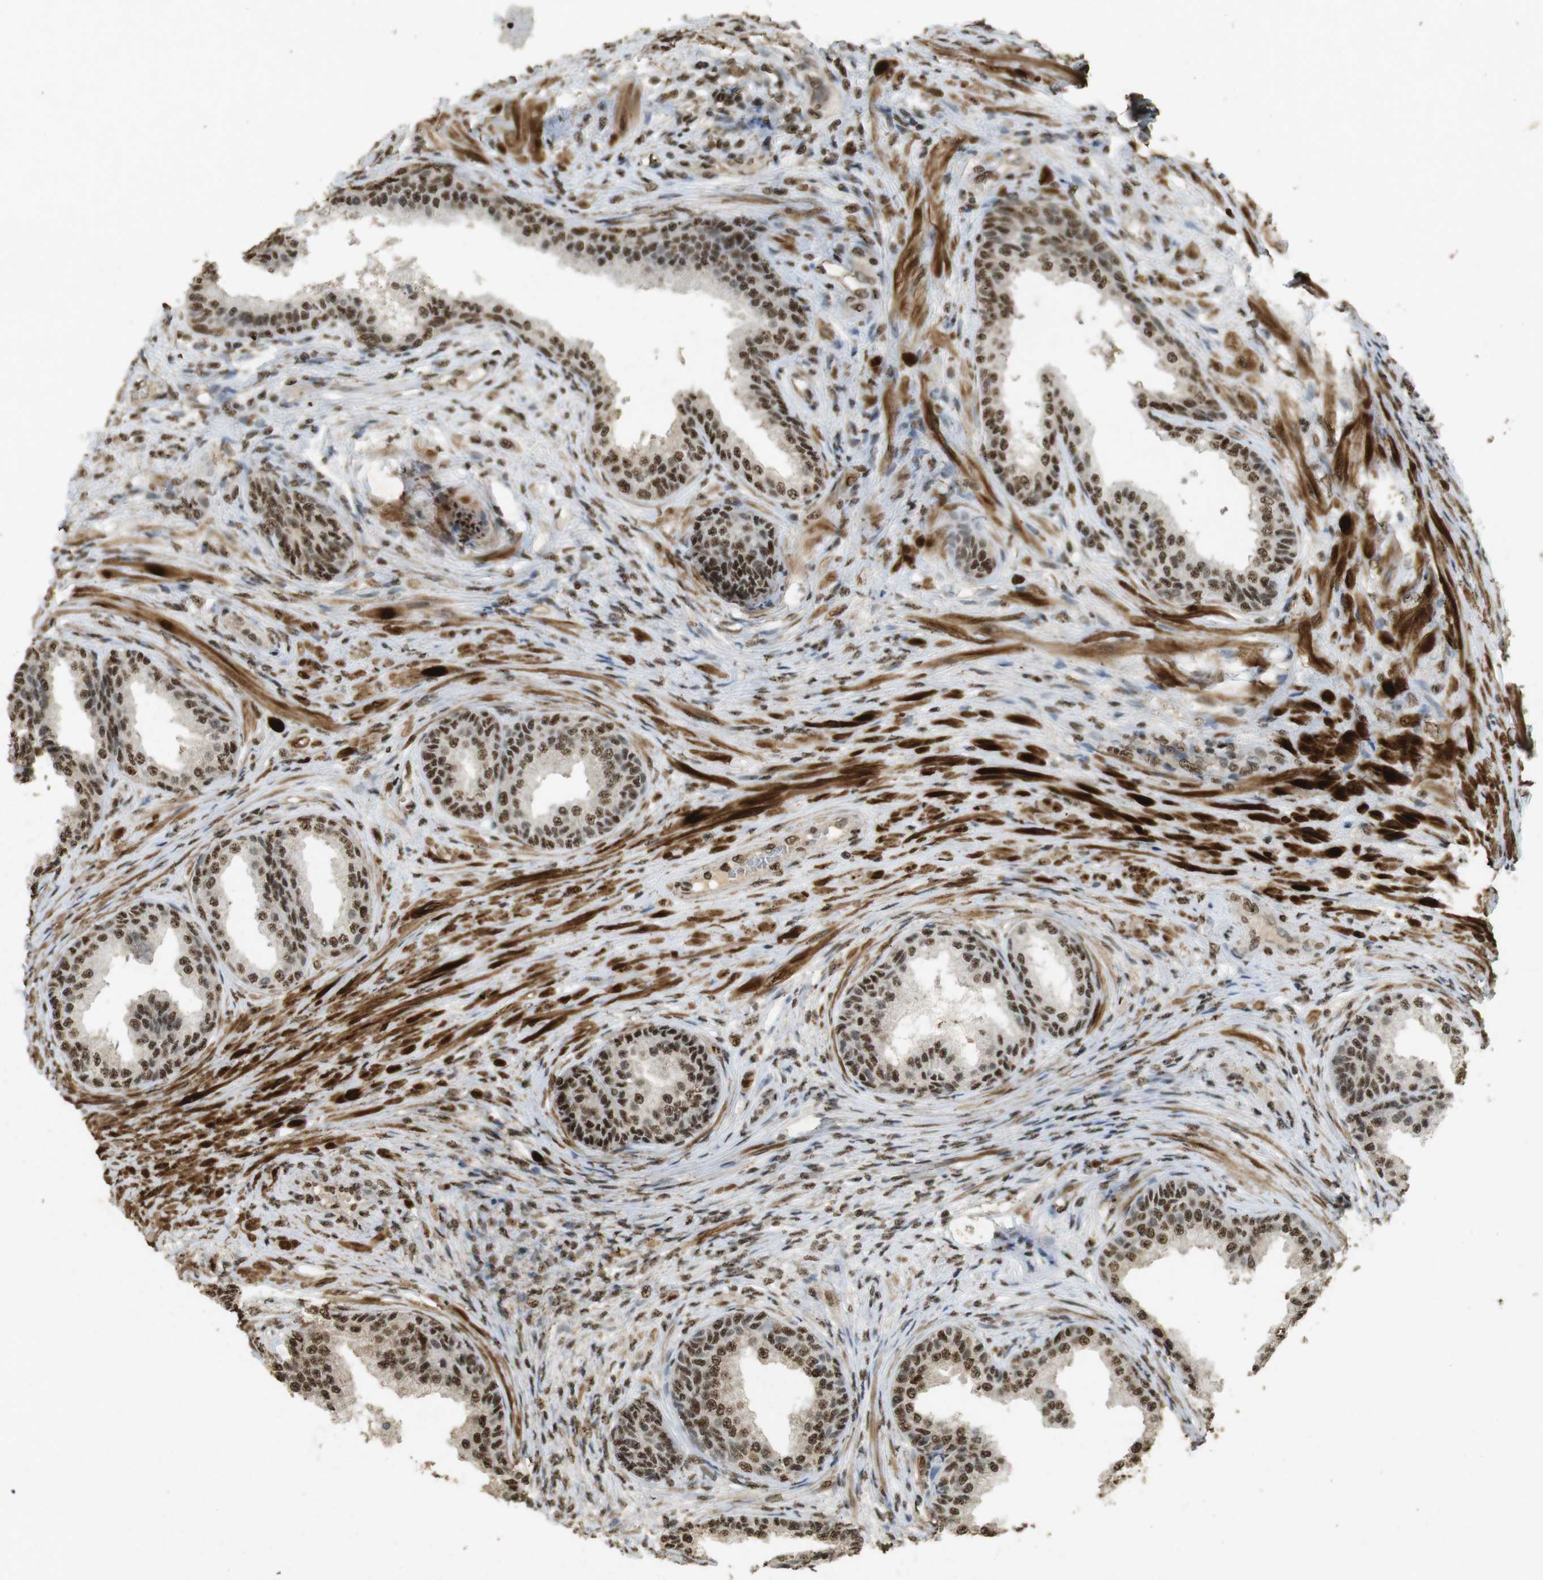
{"staining": {"intensity": "strong", "quantity": ">75%", "location": "cytoplasmic/membranous,nuclear"}, "tissue": "prostate", "cell_type": "Glandular cells", "image_type": "normal", "snomed": [{"axis": "morphology", "description": "Normal tissue, NOS"}, {"axis": "topography", "description": "Prostate"}], "caption": "Prostate stained with DAB immunohistochemistry demonstrates high levels of strong cytoplasmic/membranous,nuclear staining in approximately >75% of glandular cells. The staining is performed using DAB brown chromogen to label protein expression. The nuclei are counter-stained blue using hematoxylin.", "gene": "GATA4", "patient": {"sex": "male", "age": 76}}